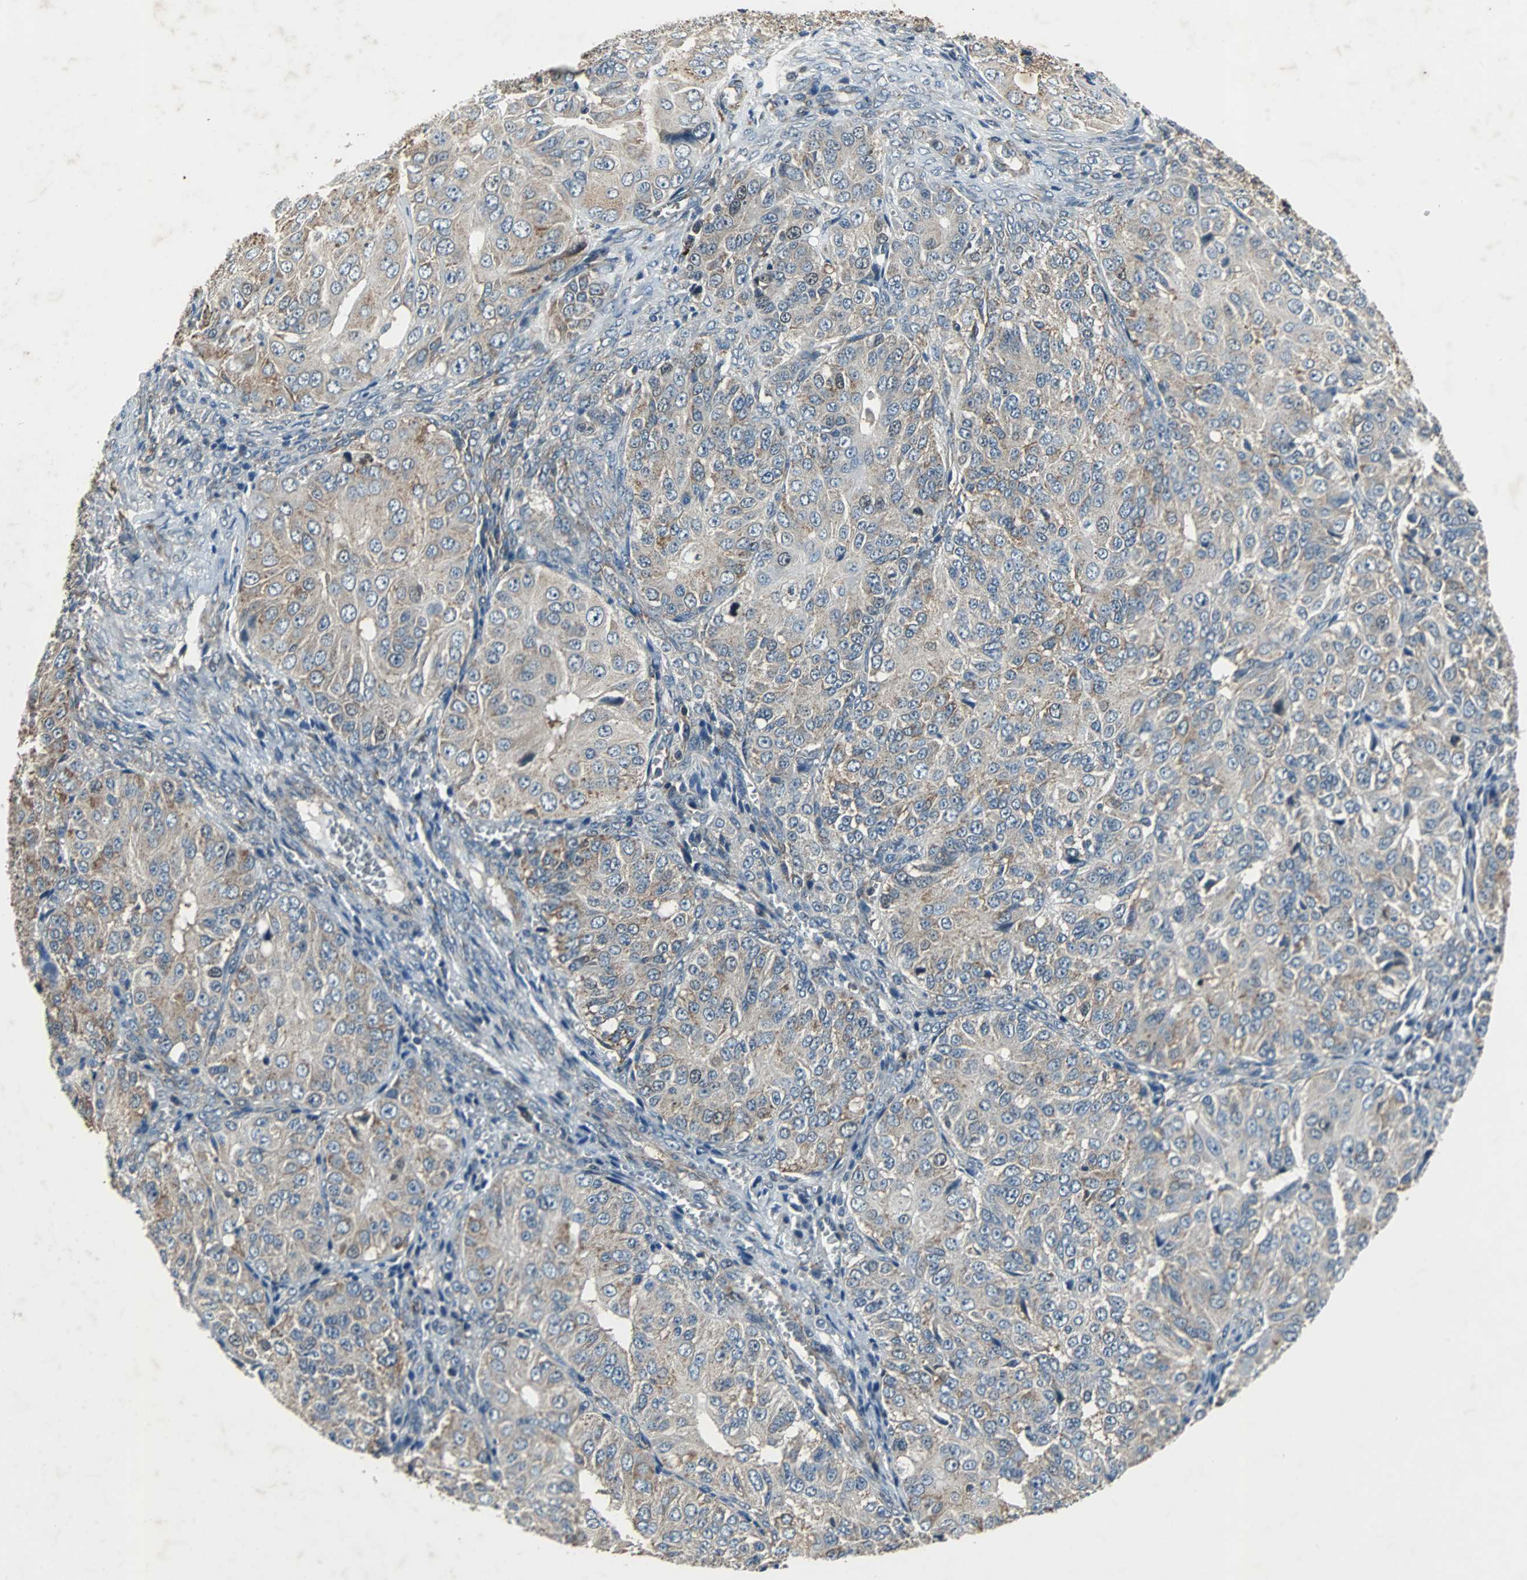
{"staining": {"intensity": "weak", "quantity": ">75%", "location": "cytoplasmic/membranous"}, "tissue": "ovarian cancer", "cell_type": "Tumor cells", "image_type": "cancer", "snomed": [{"axis": "morphology", "description": "Carcinoma, endometroid"}, {"axis": "topography", "description": "Ovary"}], "caption": "The histopathology image demonstrates a brown stain indicating the presence of a protein in the cytoplasmic/membranous of tumor cells in endometroid carcinoma (ovarian). Nuclei are stained in blue.", "gene": "SOS1", "patient": {"sex": "female", "age": 51}}